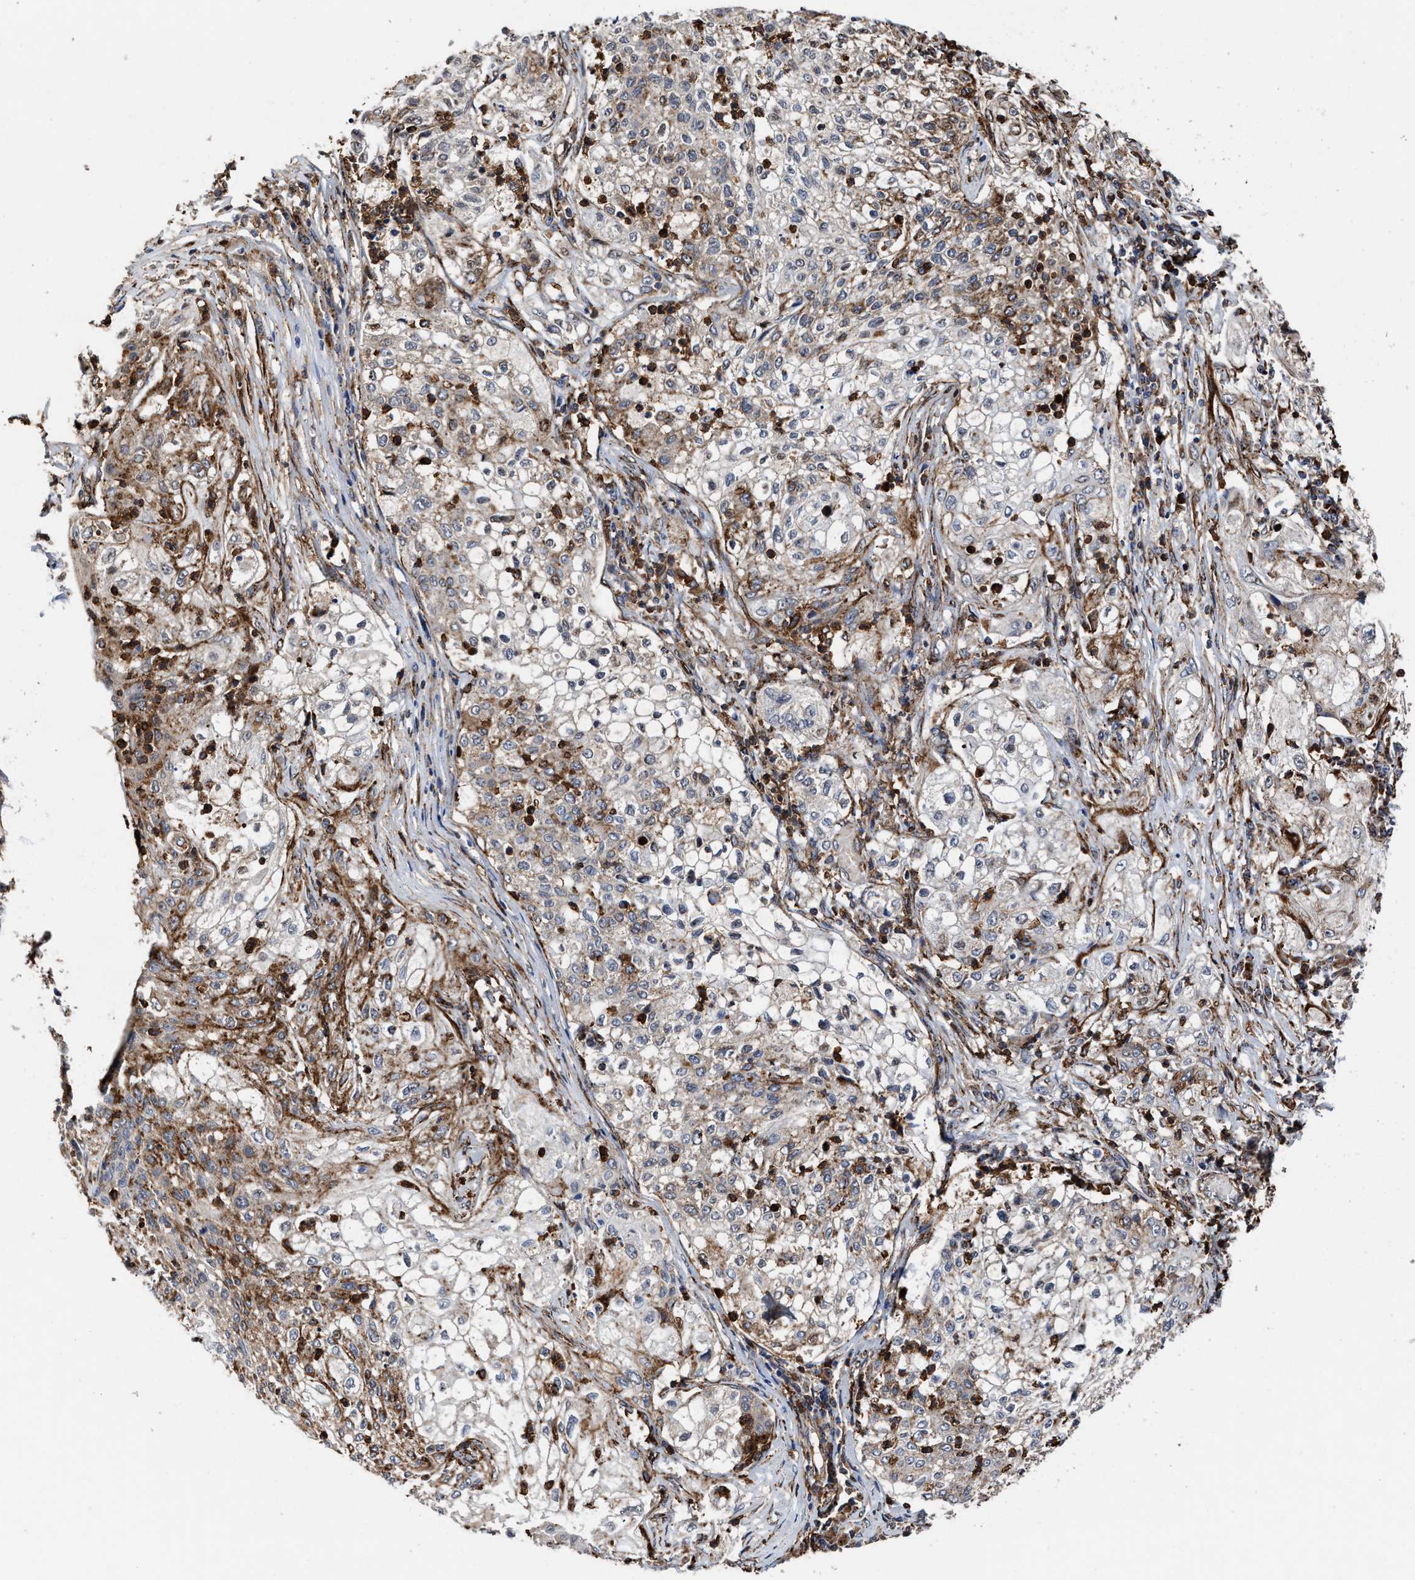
{"staining": {"intensity": "weak", "quantity": "25%-75%", "location": "cytoplasmic/membranous"}, "tissue": "lung cancer", "cell_type": "Tumor cells", "image_type": "cancer", "snomed": [{"axis": "morphology", "description": "Inflammation, NOS"}, {"axis": "morphology", "description": "Squamous cell carcinoma, NOS"}, {"axis": "topography", "description": "Lymph node"}, {"axis": "topography", "description": "Soft tissue"}, {"axis": "topography", "description": "Lung"}], "caption": "Immunohistochemical staining of squamous cell carcinoma (lung) displays low levels of weak cytoplasmic/membranous protein staining in about 25%-75% of tumor cells.", "gene": "SEPTIN2", "patient": {"sex": "male", "age": 66}}